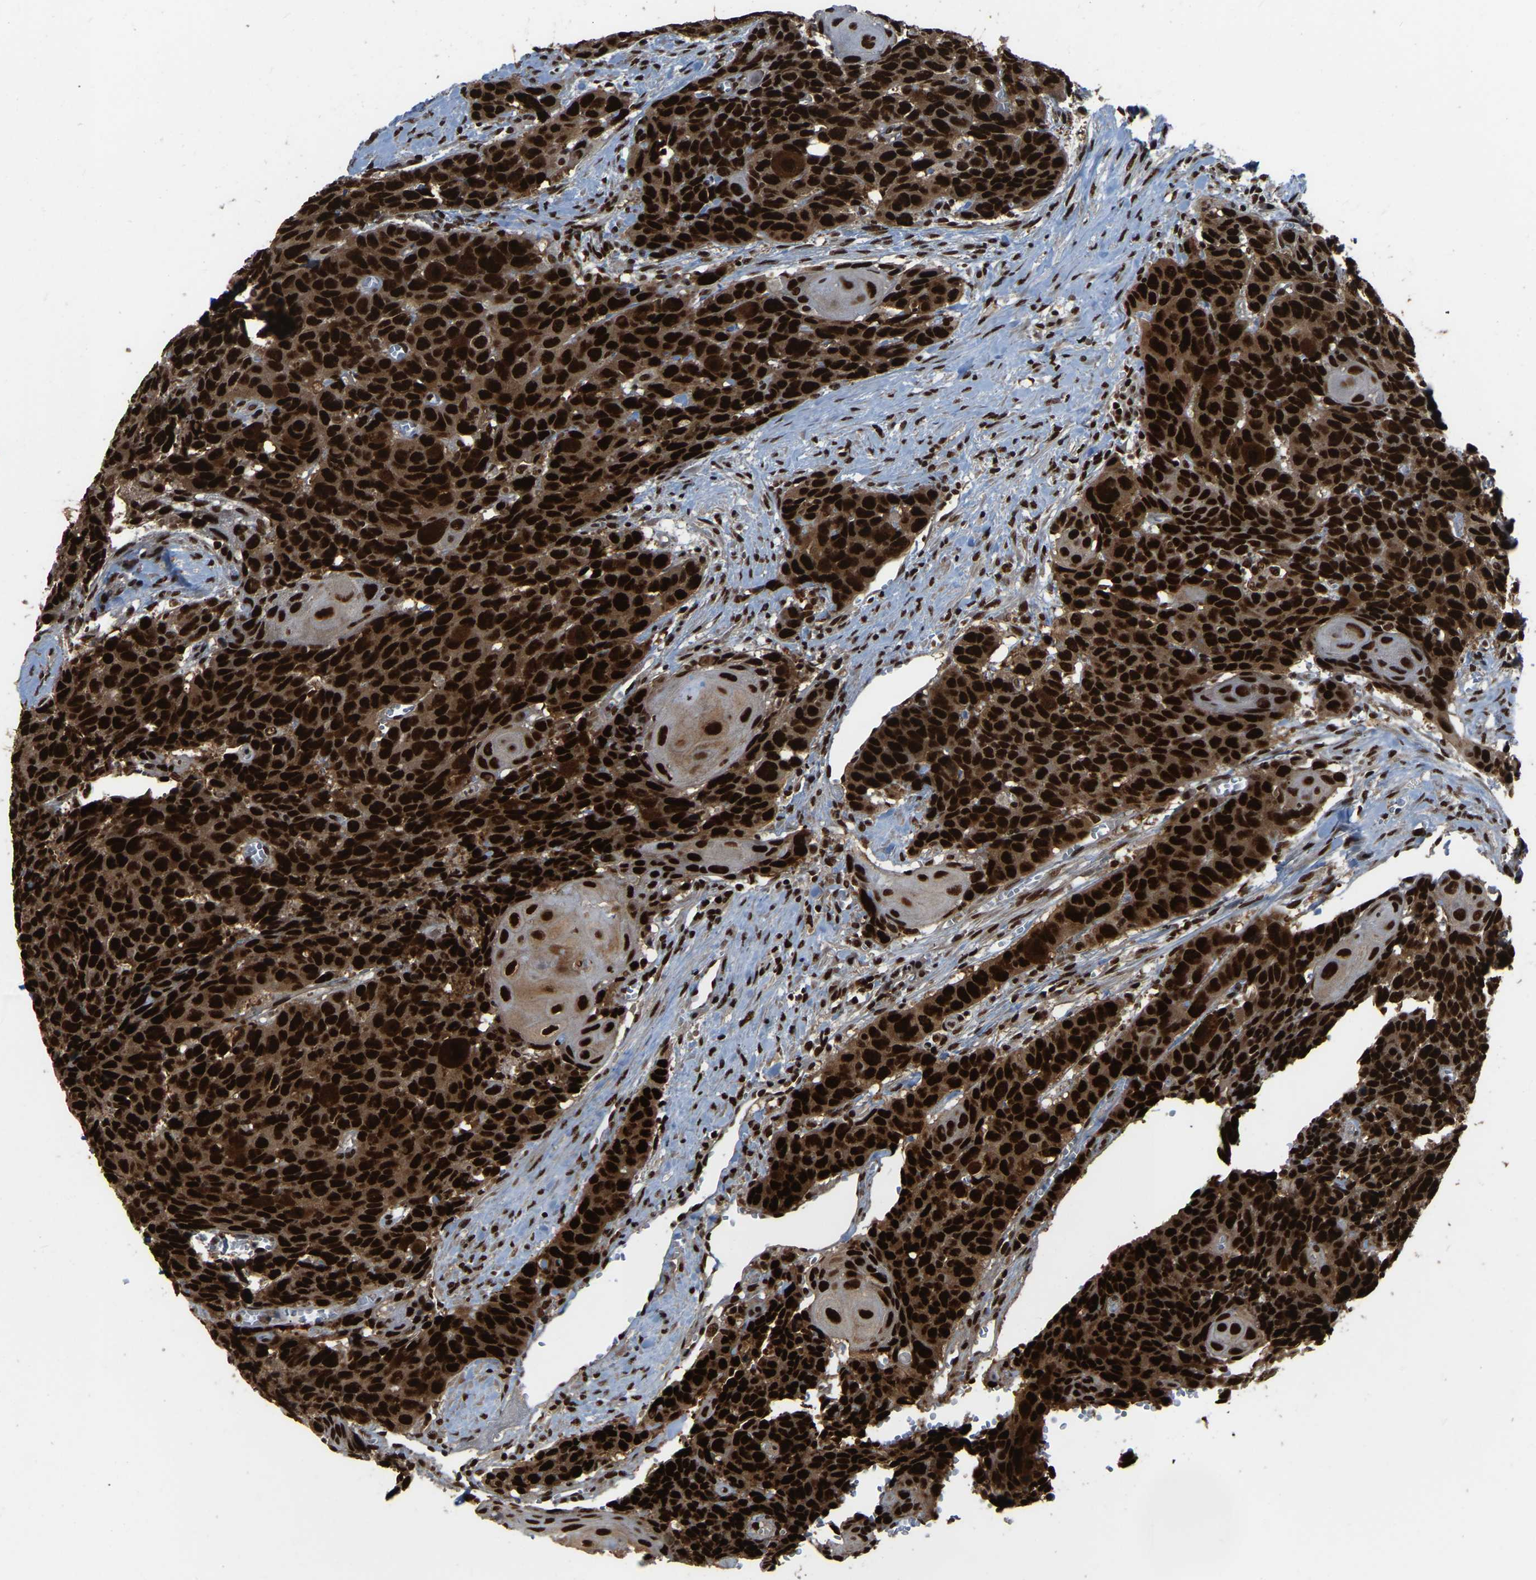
{"staining": {"intensity": "strong", "quantity": ">75%", "location": "nuclear"}, "tissue": "head and neck cancer", "cell_type": "Tumor cells", "image_type": "cancer", "snomed": [{"axis": "morphology", "description": "Squamous cell carcinoma, NOS"}, {"axis": "topography", "description": "Head-Neck"}], "caption": "Immunohistochemical staining of human head and neck cancer reveals high levels of strong nuclear expression in approximately >75% of tumor cells.", "gene": "TBL1XR1", "patient": {"sex": "male", "age": 66}}